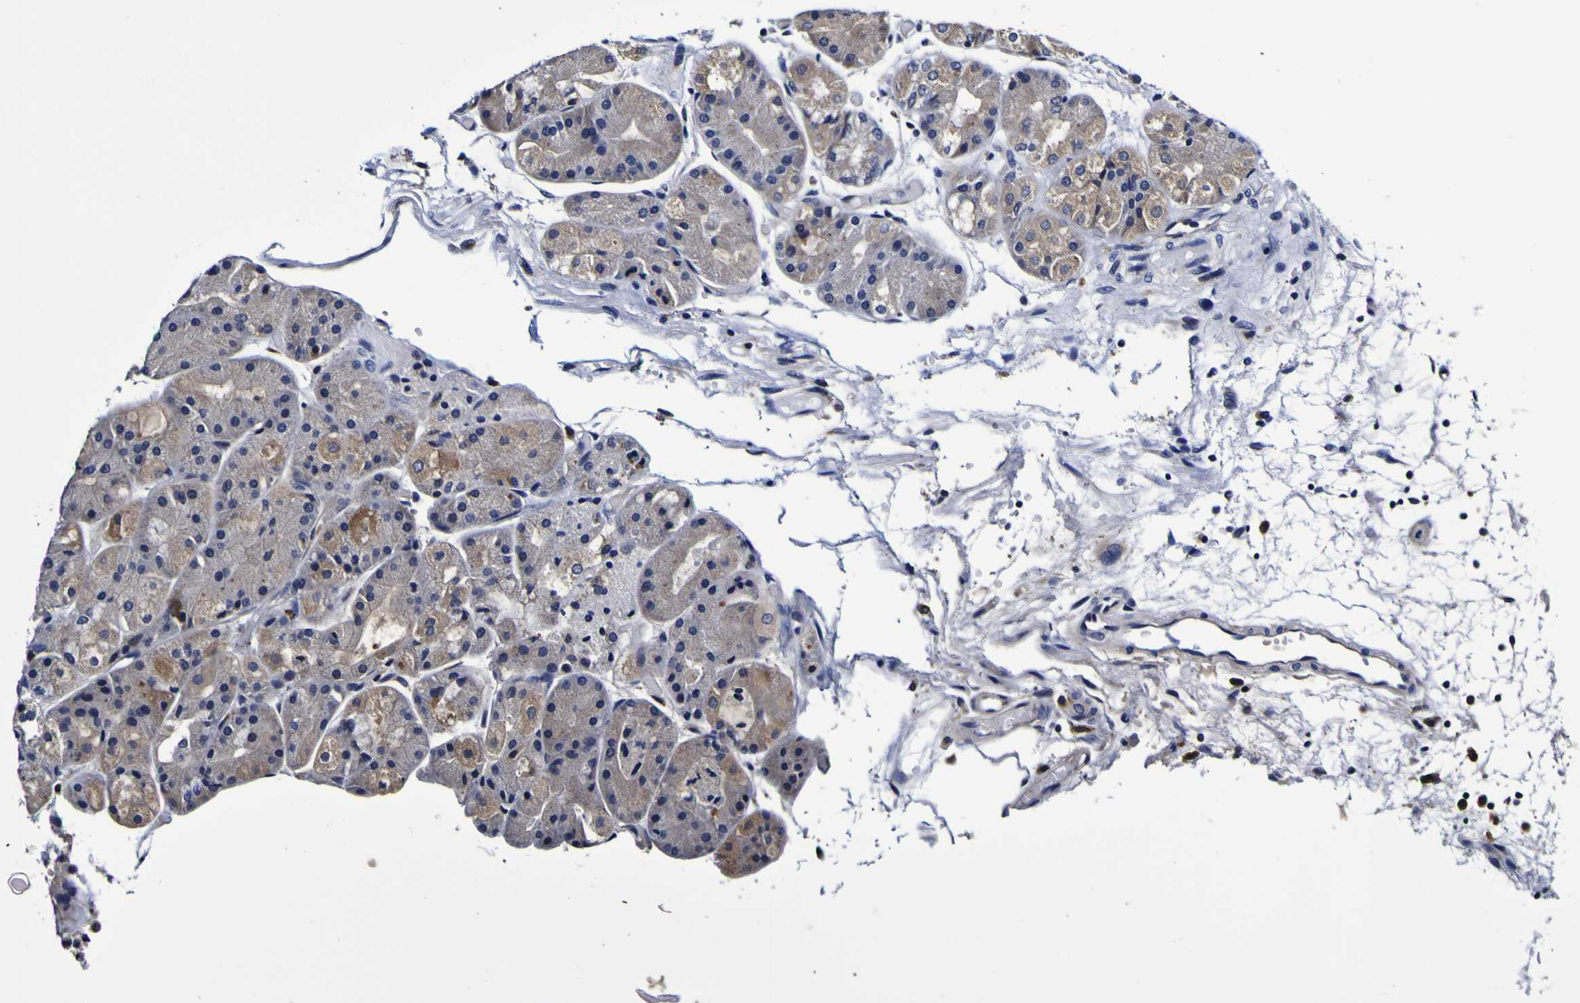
{"staining": {"intensity": "weak", "quantity": "25%-75%", "location": "cytoplasmic/membranous"}, "tissue": "stomach", "cell_type": "Glandular cells", "image_type": "normal", "snomed": [{"axis": "morphology", "description": "Normal tissue, NOS"}, {"axis": "topography", "description": "Stomach, upper"}], "caption": "Weak cytoplasmic/membranous positivity is identified in about 25%-75% of glandular cells in benign stomach.", "gene": "GPX1", "patient": {"sex": "male", "age": 72}}